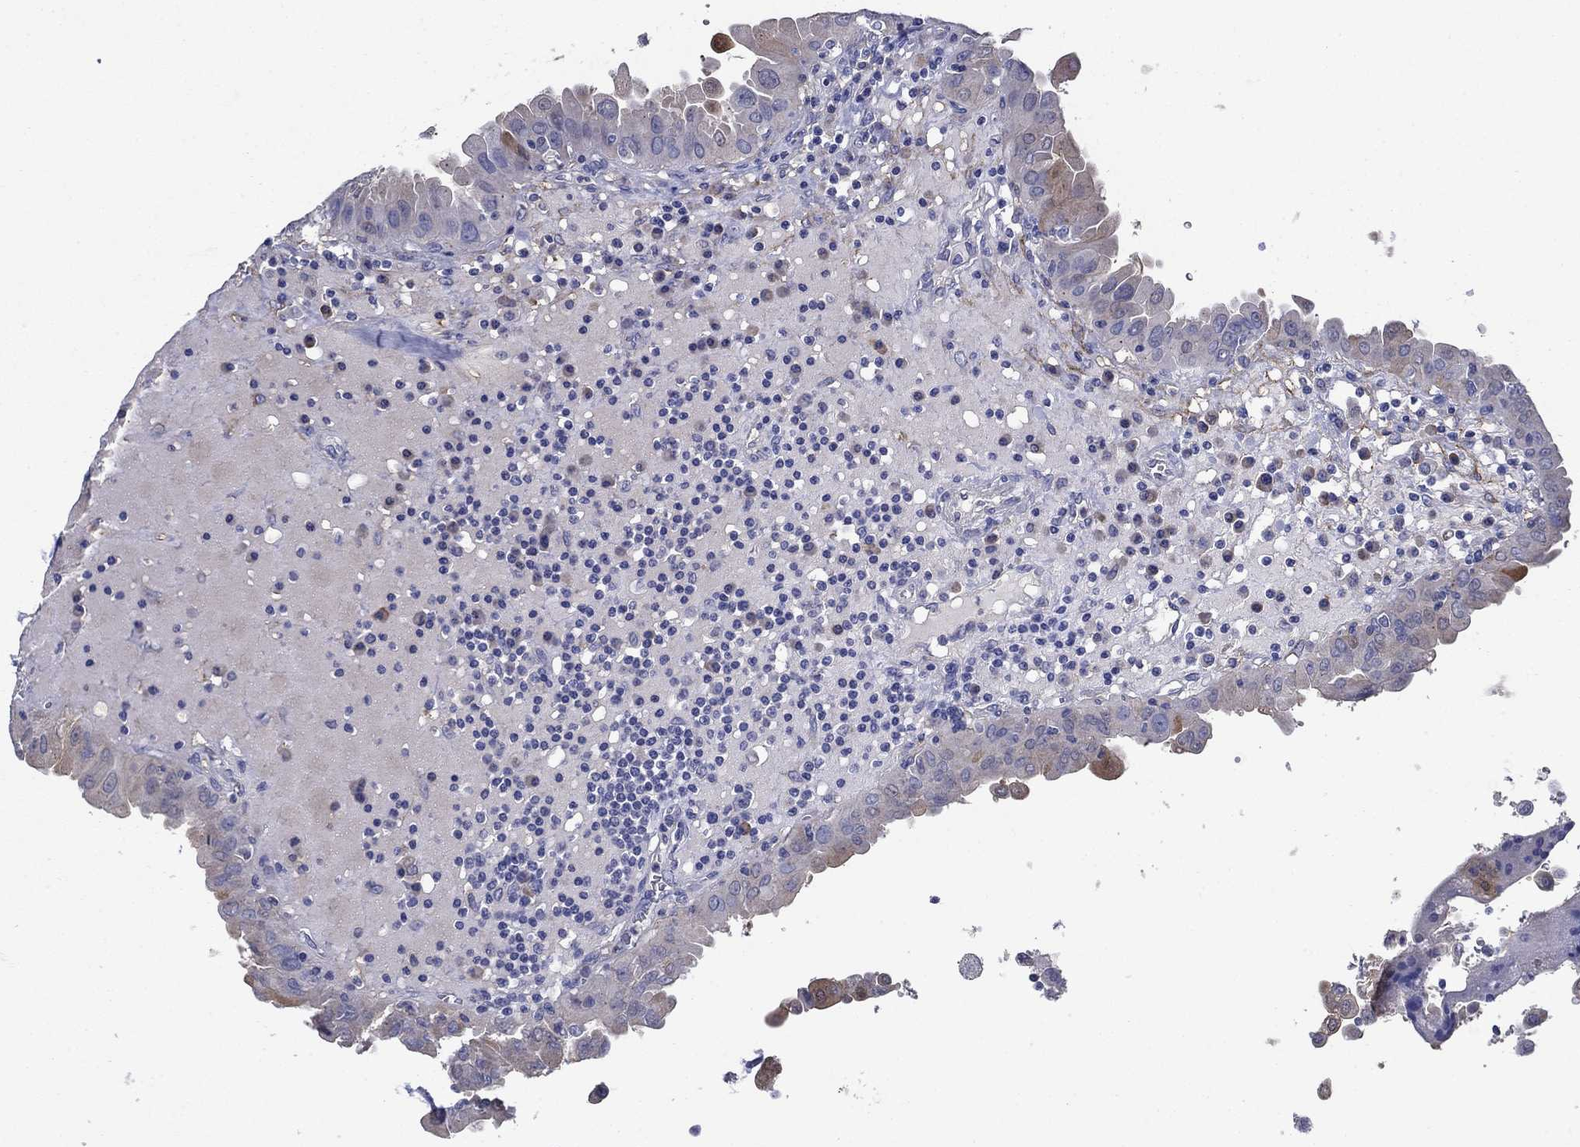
{"staining": {"intensity": "negative", "quantity": "none", "location": "none"}, "tissue": "thyroid cancer", "cell_type": "Tumor cells", "image_type": "cancer", "snomed": [{"axis": "morphology", "description": "Papillary adenocarcinoma, NOS"}, {"axis": "topography", "description": "Thyroid gland"}], "caption": "Tumor cells are negative for protein expression in human papillary adenocarcinoma (thyroid).", "gene": "SULT2B1", "patient": {"sex": "female", "age": 37}}